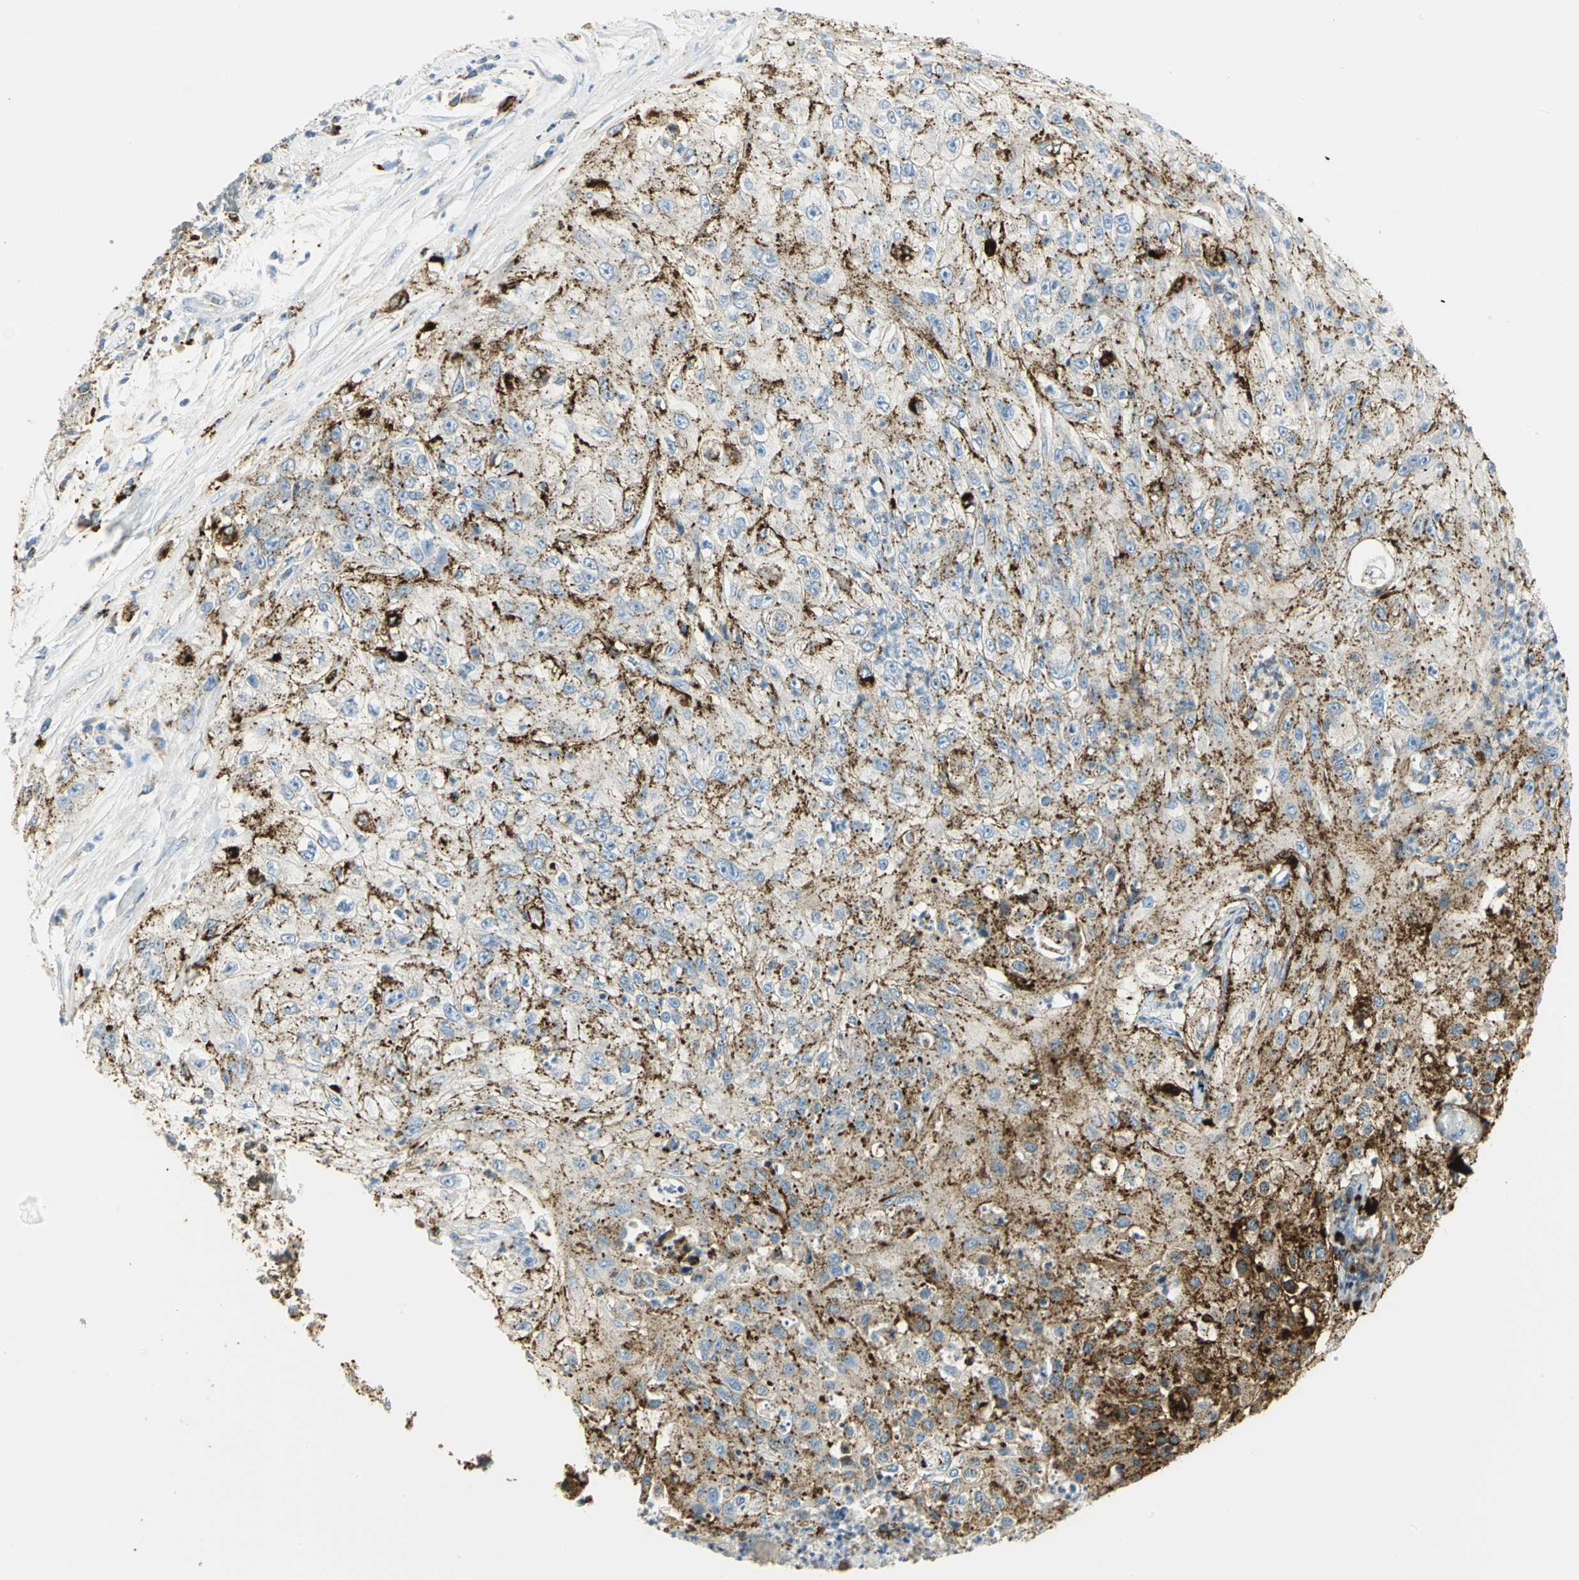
{"staining": {"intensity": "moderate", "quantity": "25%-75%", "location": "cytoplasmic/membranous"}, "tissue": "lung cancer", "cell_type": "Tumor cells", "image_type": "cancer", "snomed": [{"axis": "morphology", "description": "Inflammation, NOS"}, {"axis": "morphology", "description": "Squamous cell carcinoma, NOS"}, {"axis": "topography", "description": "Lymph node"}, {"axis": "topography", "description": "Soft tissue"}, {"axis": "topography", "description": "Lung"}], "caption": "The histopathology image shows staining of squamous cell carcinoma (lung), revealing moderate cytoplasmic/membranous protein expression (brown color) within tumor cells.", "gene": "ARSA", "patient": {"sex": "male", "age": 66}}